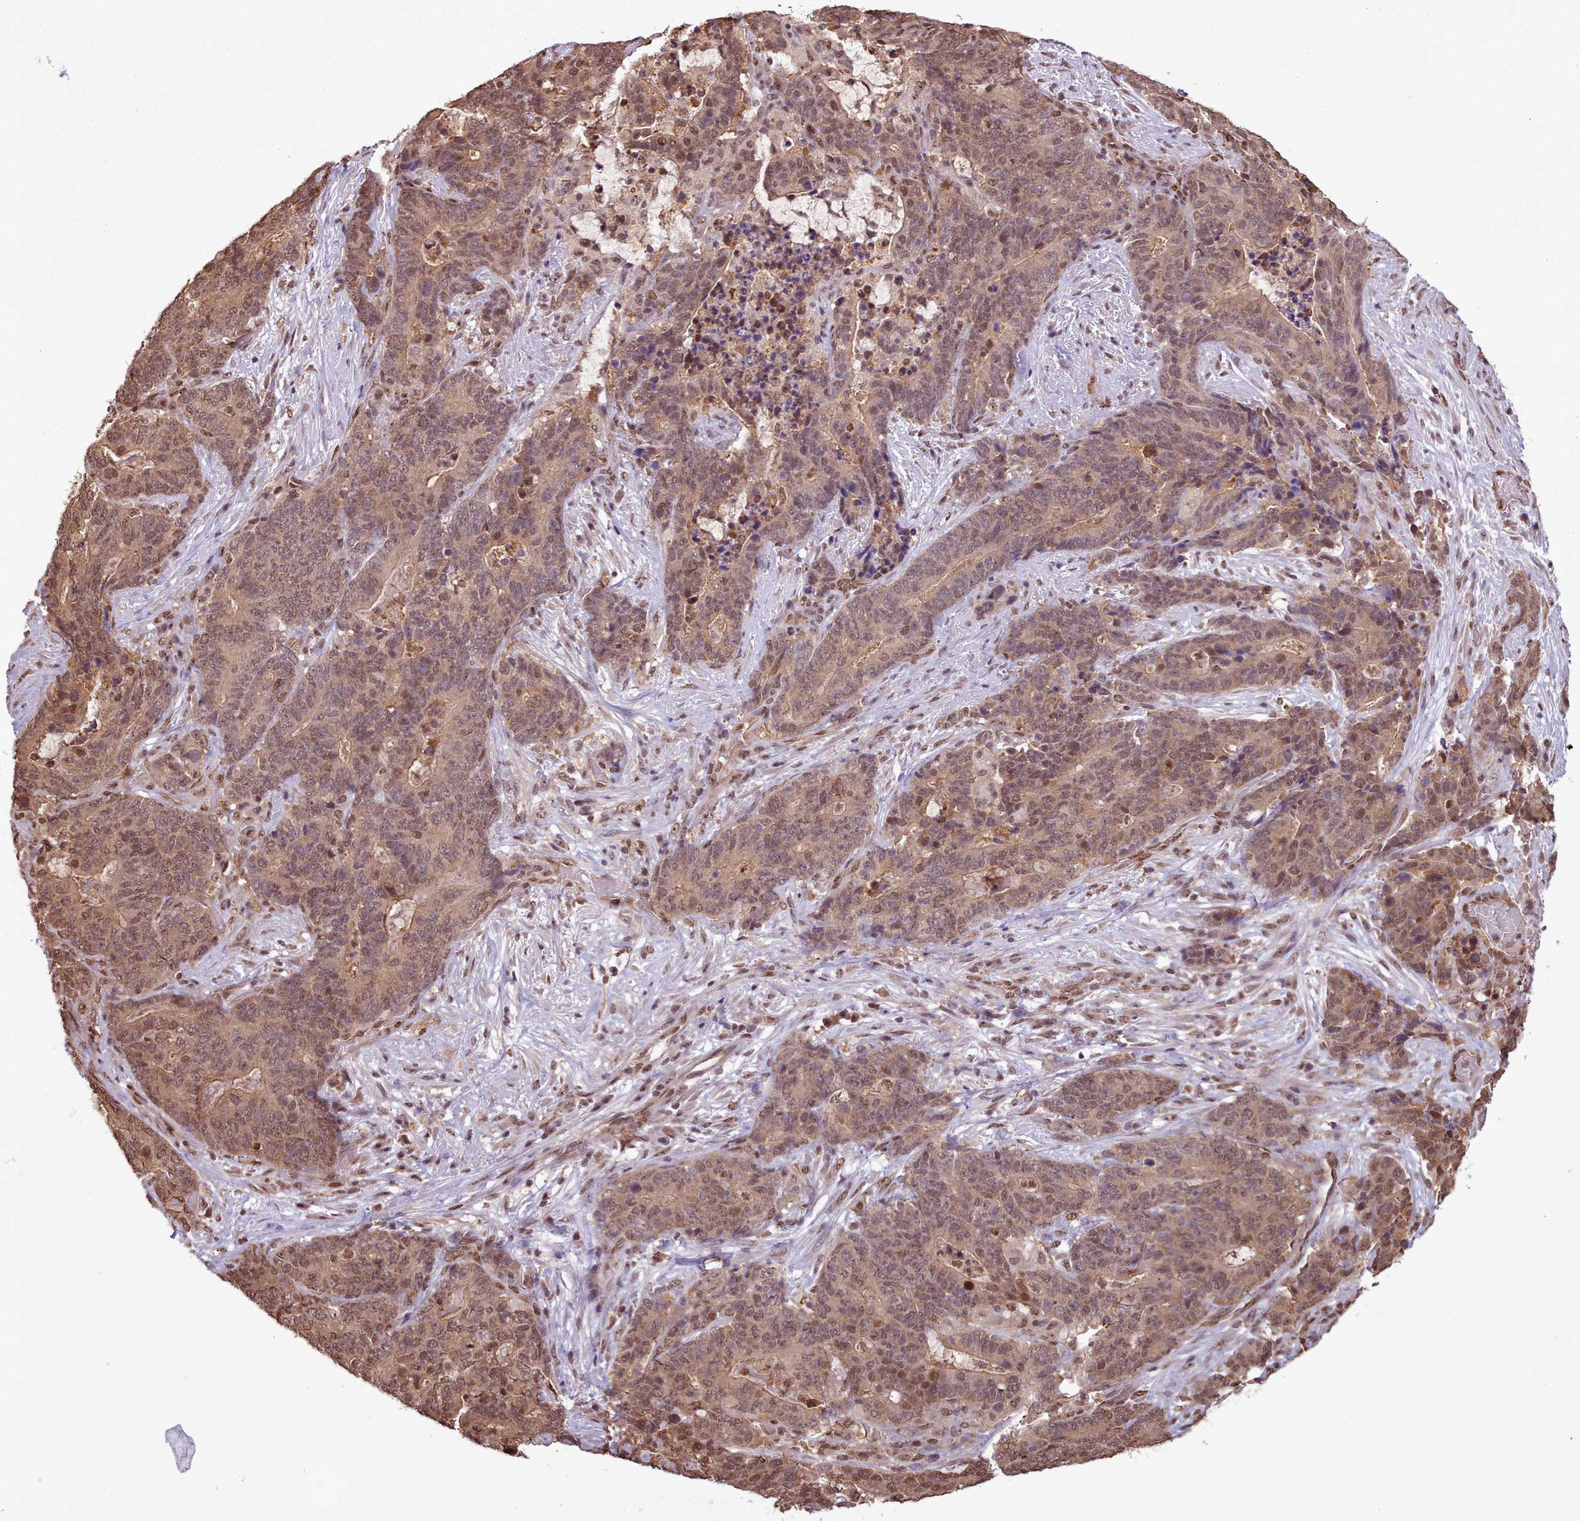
{"staining": {"intensity": "weak", "quantity": ">75%", "location": "cytoplasmic/membranous,nuclear"}, "tissue": "stomach cancer", "cell_type": "Tumor cells", "image_type": "cancer", "snomed": [{"axis": "morphology", "description": "Normal tissue, NOS"}, {"axis": "morphology", "description": "Adenocarcinoma, NOS"}, {"axis": "topography", "description": "Stomach"}], "caption": "This histopathology image displays stomach cancer (adenocarcinoma) stained with immunohistochemistry to label a protein in brown. The cytoplasmic/membranous and nuclear of tumor cells show weak positivity for the protein. Nuclei are counter-stained blue.", "gene": "RPS27A", "patient": {"sex": "female", "age": 64}}